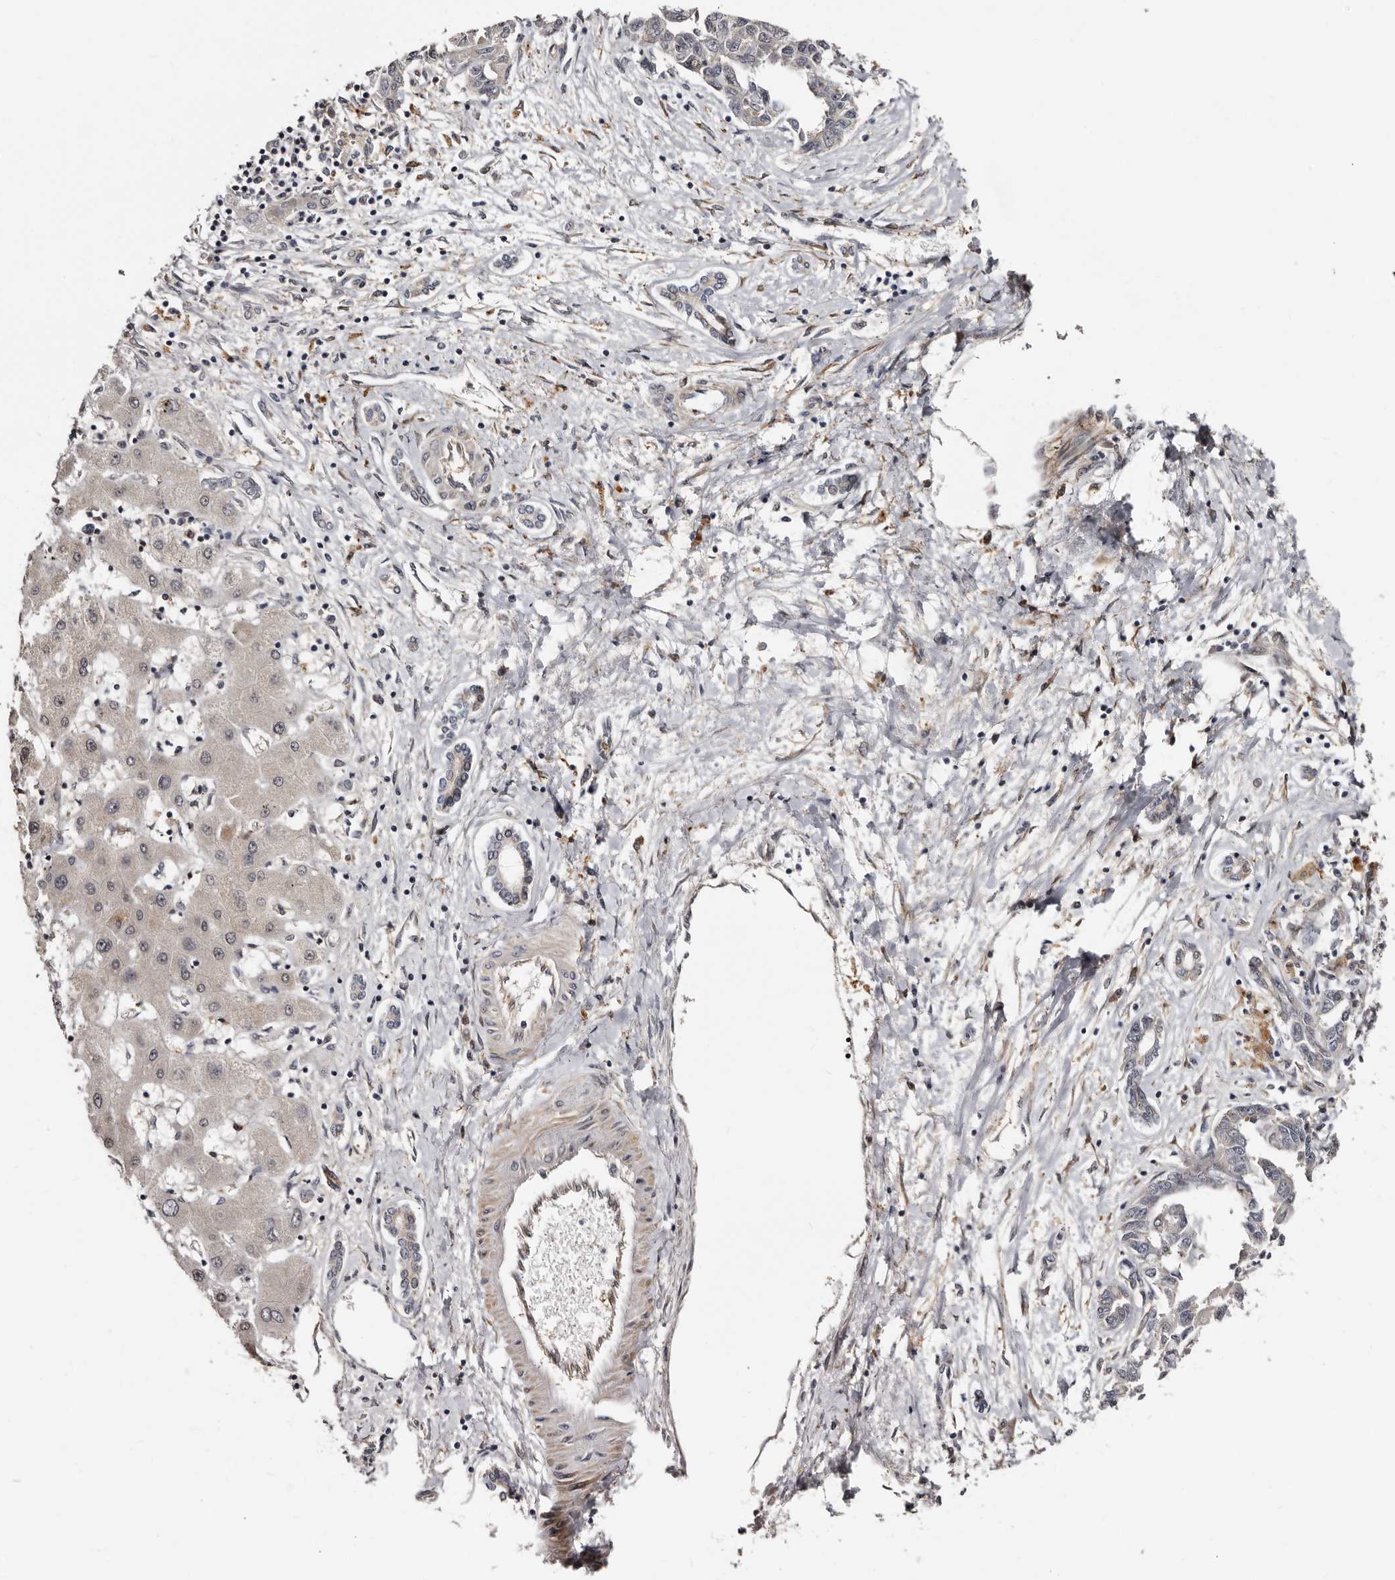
{"staining": {"intensity": "negative", "quantity": "none", "location": "none"}, "tissue": "liver cancer", "cell_type": "Tumor cells", "image_type": "cancer", "snomed": [{"axis": "morphology", "description": "Cholangiocarcinoma"}, {"axis": "topography", "description": "Liver"}], "caption": "This is a histopathology image of immunohistochemistry (IHC) staining of liver cholangiocarcinoma, which shows no expression in tumor cells.", "gene": "TBC1D22B", "patient": {"sex": "male", "age": 59}}